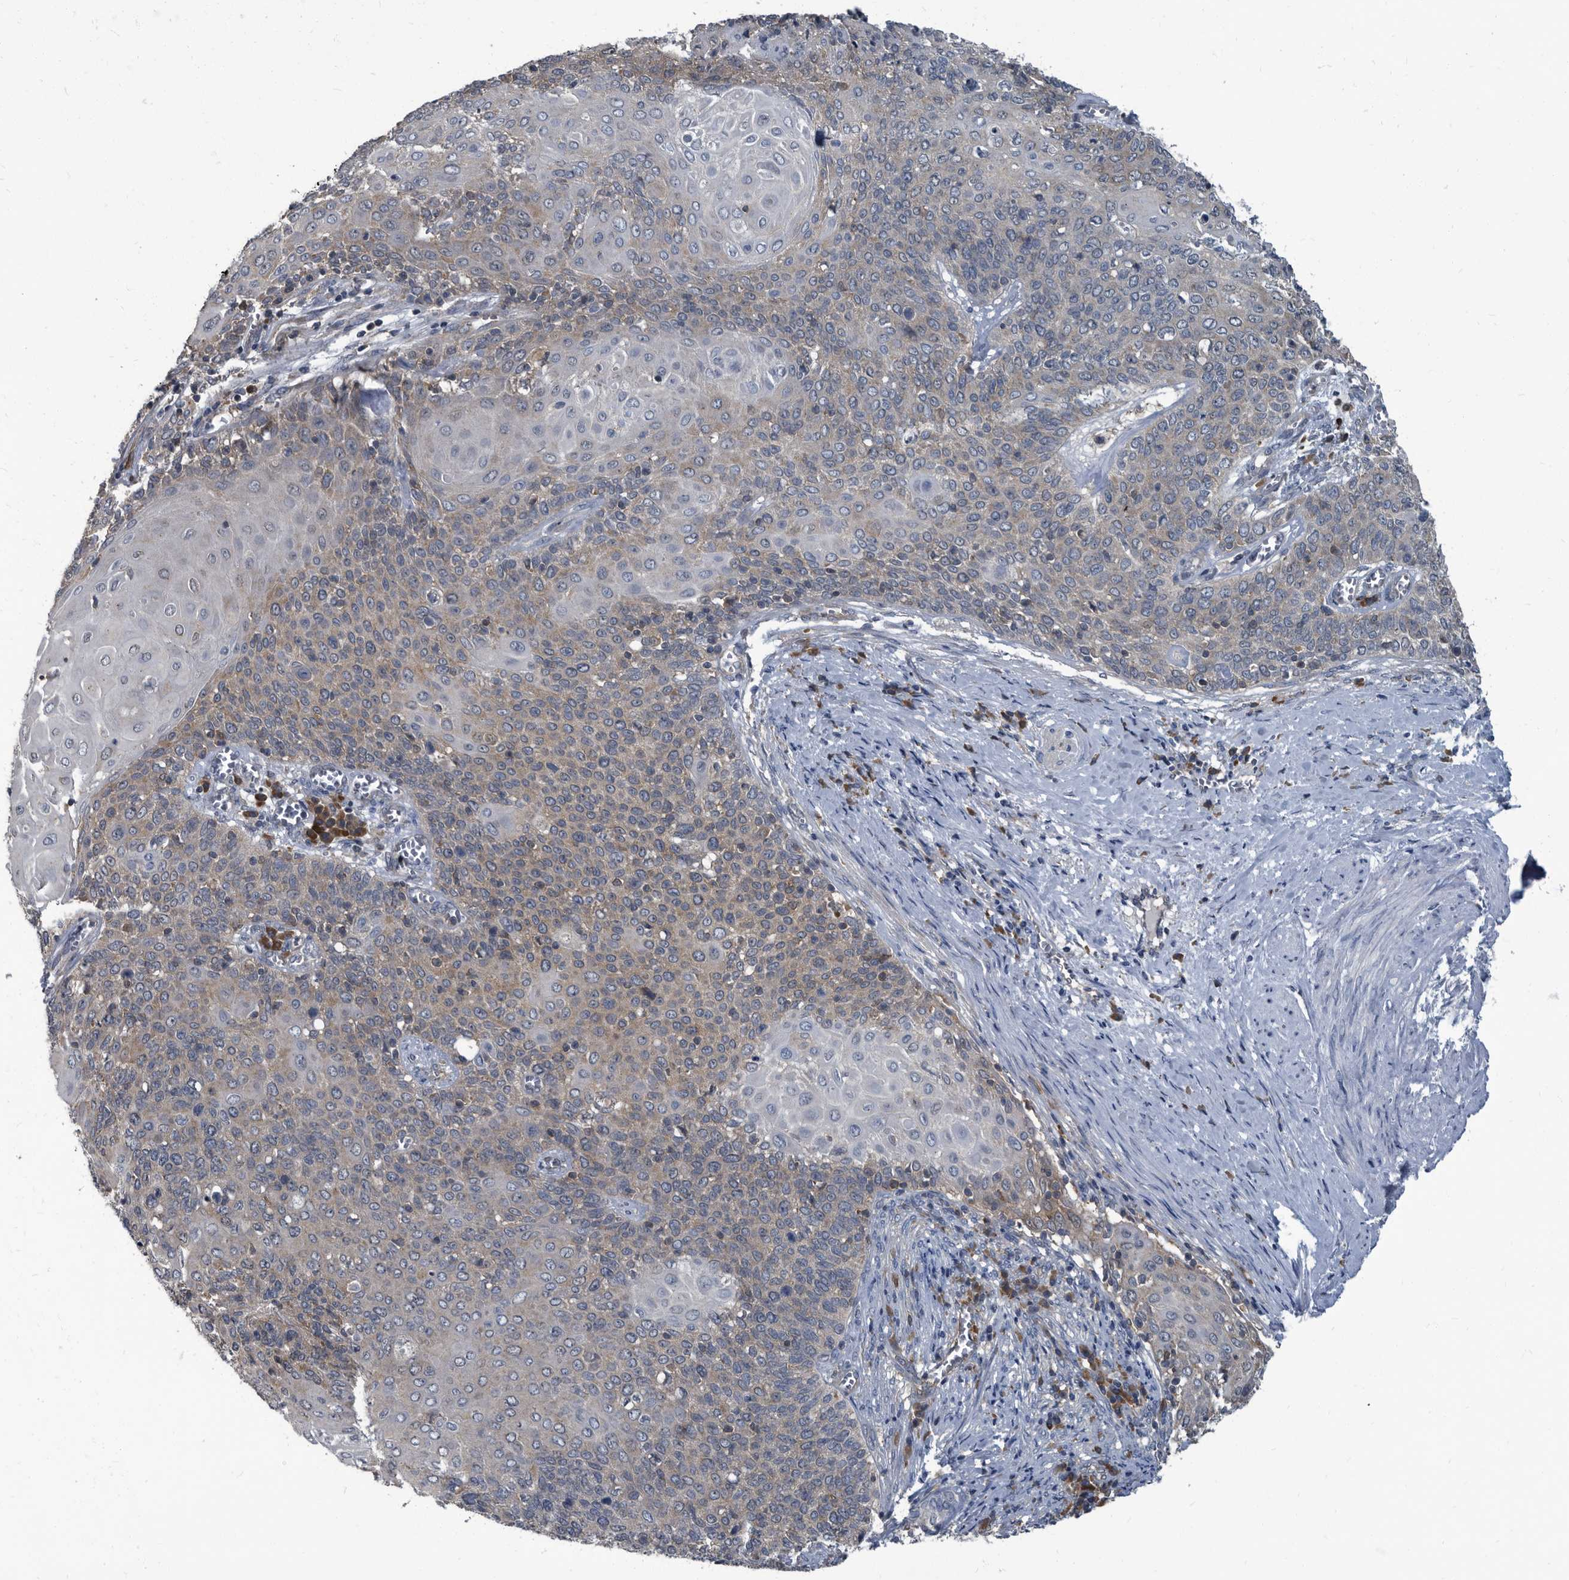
{"staining": {"intensity": "weak", "quantity": "<25%", "location": "cytoplasmic/membranous"}, "tissue": "cervical cancer", "cell_type": "Tumor cells", "image_type": "cancer", "snomed": [{"axis": "morphology", "description": "Squamous cell carcinoma, NOS"}, {"axis": "topography", "description": "Cervix"}], "caption": "The micrograph exhibits no significant expression in tumor cells of cervical cancer.", "gene": "CDV3", "patient": {"sex": "female", "age": 39}}